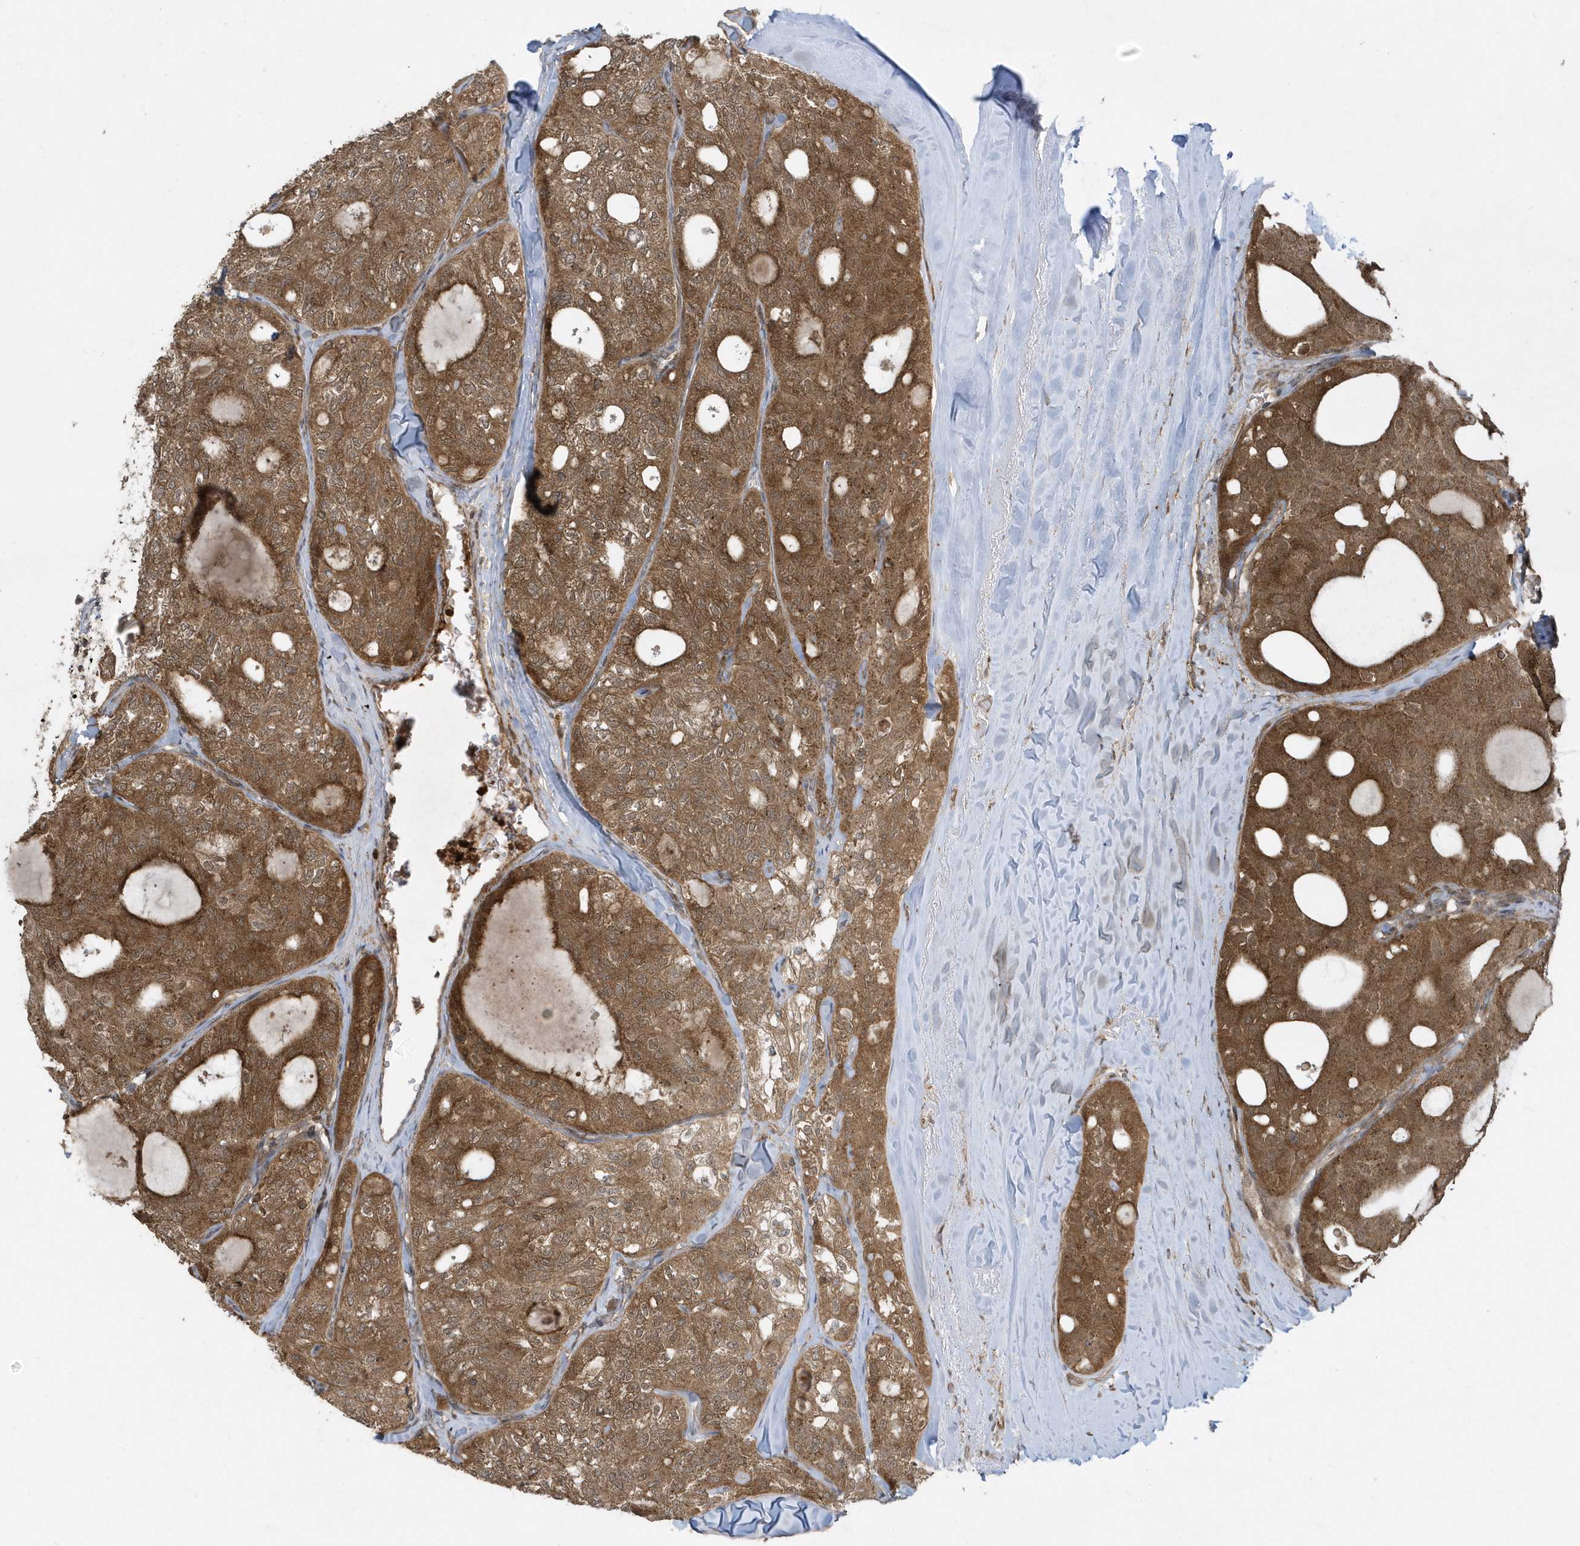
{"staining": {"intensity": "moderate", "quantity": ">75%", "location": "cytoplasmic/membranous"}, "tissue": "thyroid cancer", "cell_type": "Tumor cells", "image_type": "cancer", "snomed": [{"axis": "morphology", "description": "Follicular adenoma carcinoma, NOS"}, {"axis": "topography", "description": "Thyroid gland"}], "caption": "Immunohistochemical staining of follicular adenoma carcinoma (thyroid) displays moderate cytoplasmic/membranous protein positivity in approximately >75% of tumor cells.", "gene": "STAMBP", "patient": {"sex": "male", "age": 75}}